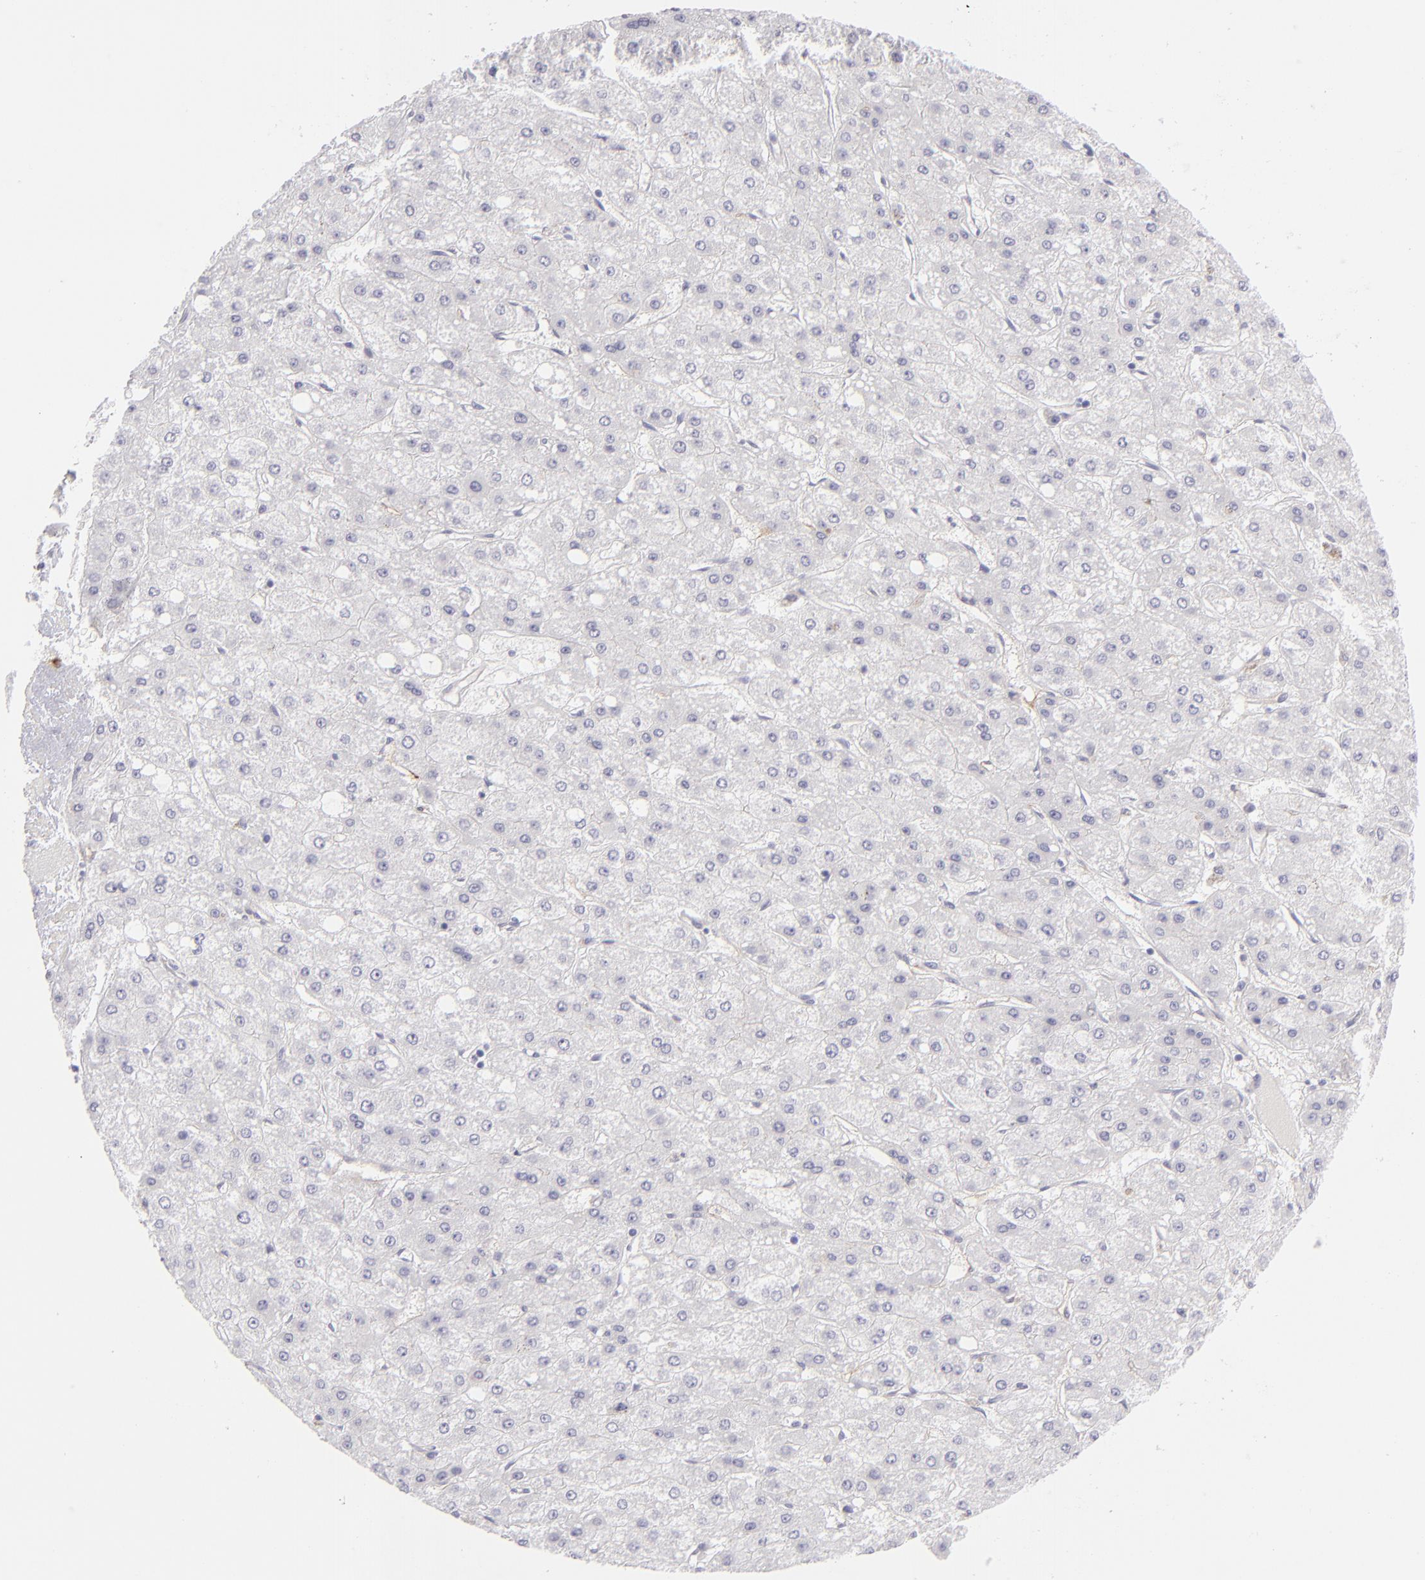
{"staining": {"intensity": "negative", "quantity": "none", "location": "none"}, "tissue": "liver cancer", "cell_type": "Tumor cells", "image_type": "cancer", "snomed": [{"axis": "morphology", "description": "Carcinoma, Hepatocellular, NOS"}, {"axis": "topography", "description": "Liver"}], "caption": "Immunohistochemical staining of liver cancer (hepatocellular carcinoma) shows no significant staining in tumor cells.", "gene": "THBD", "patient": {"sex": "female", "age": 52}}